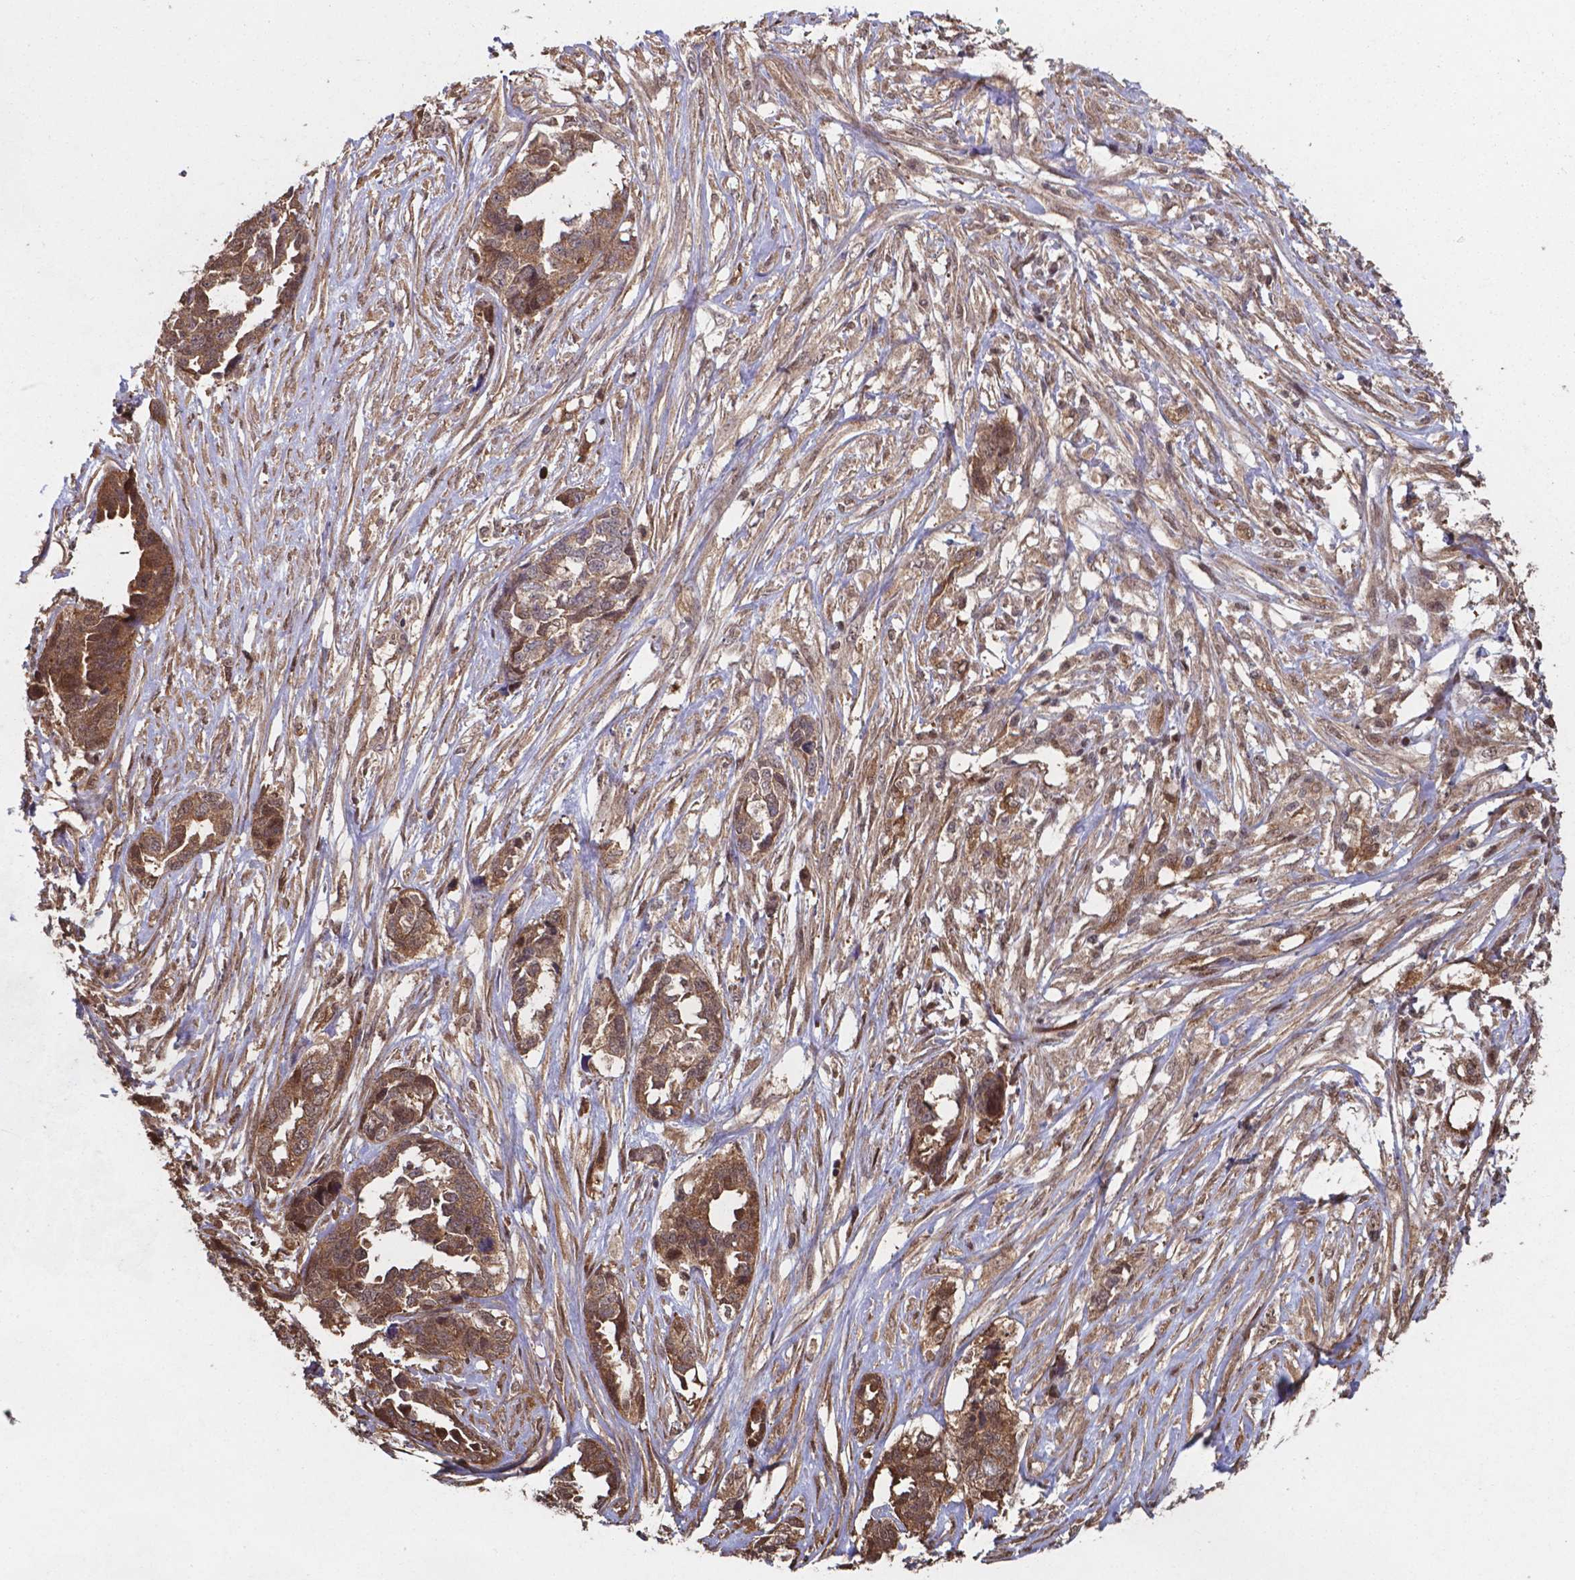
{"staining": {"intensity": "moderate", "quantity": ">75%", "location": "cytoplasmic/membranous,nuclear"}, "tissue": "ovarian cancer", "cell_type": "Tumor cells", "image_type": "cancer", "snomed": [{"axis": "morphology", "description": "Cystadenocarcinoma, serous, NOS"}, {"axis": "topography", "description": "Ovary"}], "caption": "The micrograph displays a brown stain indicating the presence of a protein in the cytoplasmic/membranous and nuclear of tumor cells in ovarian cancer (serous cystadenocarcinoma). (DAB (3,3'-diaminobenzidine) IHC with brightfield microscopy, high magnification).", "gene": "CHP2", "patient": {"sex": "female", "age": 69}}